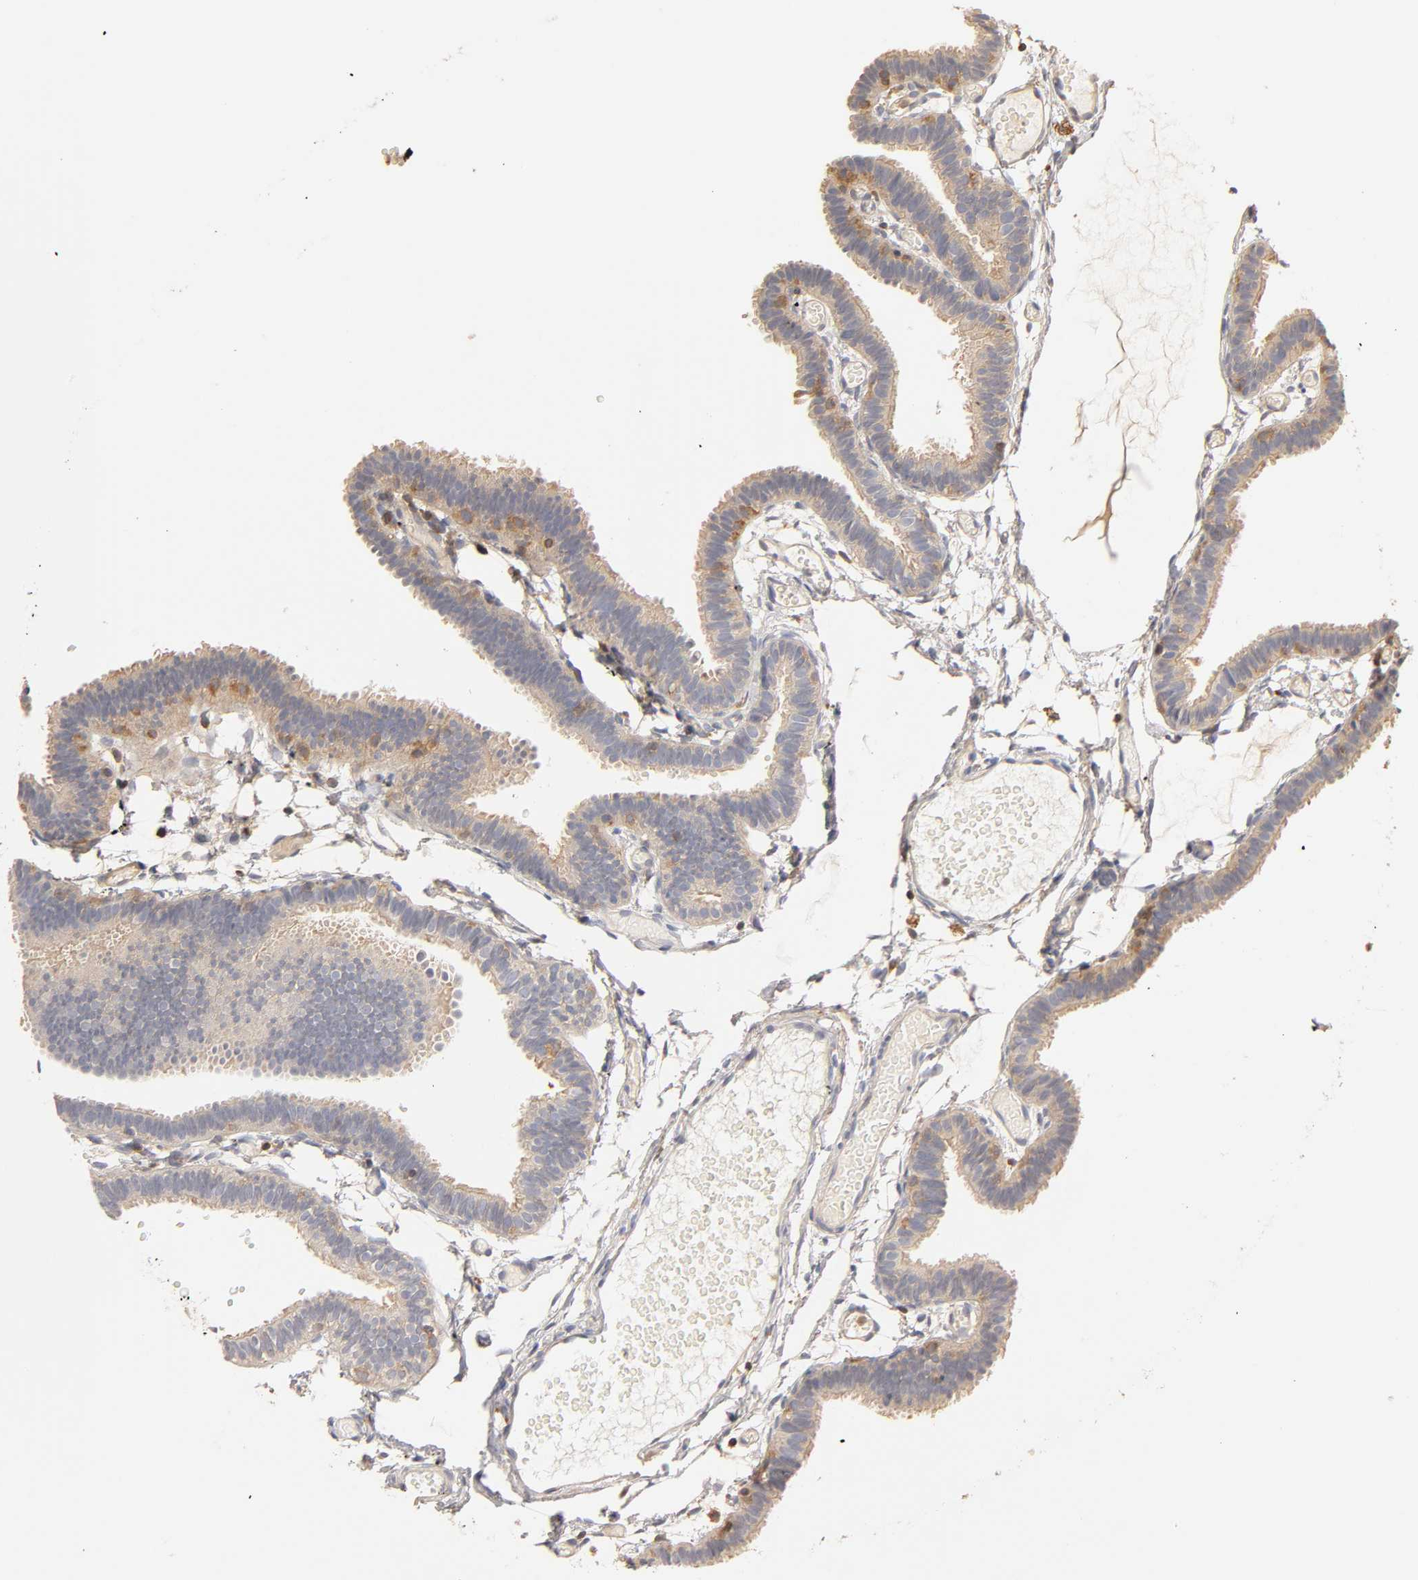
{"staining": {"intensity": "weak", "quantity": ">75%", "location": "cytoplasmic/membranous"}, "tissue": "fallopian tube", "cell_type": "Glandular cells", "image_type": "normal", "snomed": [{"axis": "morphology", "description": "Normal tissue, NOS"}, {"axis": "topography", "description": "Fallopian tube"}], "caption": "Protein expression analysis of benign fallopian tube shows weak cytoplasmic/membranous staining in approximately >75% of glandular cells.", "gene": "RHOA", "patient": {"sex": "female", "age": 29}}